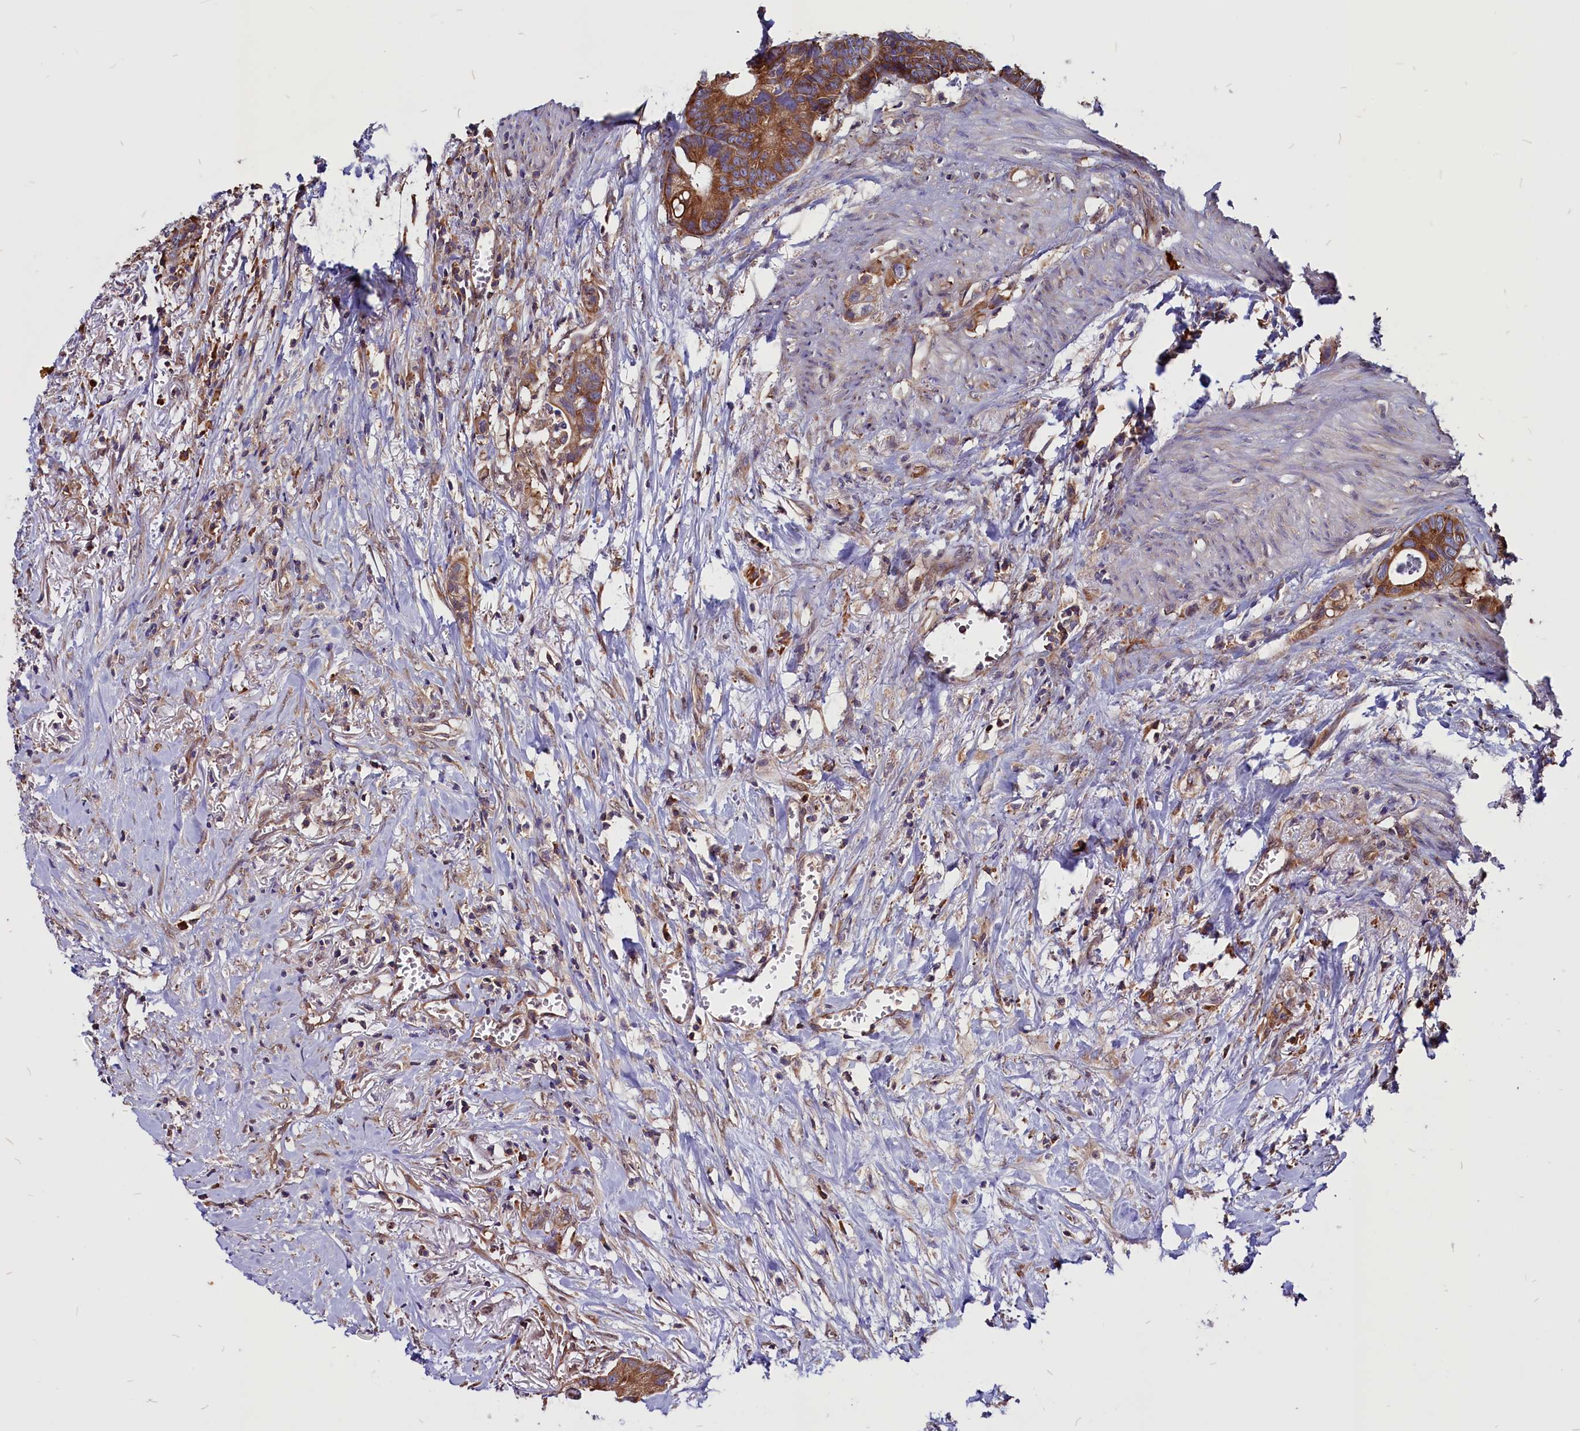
{"staining": {"intensity": "strong", "quantity": ">75%", "location": "cytoplasmic/membranous"}, "tissue": "colorectal cancer", "cell_type": "Tumor cells", "image_type": "cancer", "snomed": [{"axis": "morphology", "description": "Adenocarcinoma, NOS"}, {"axis": "topography", "description": "Colon"}], "caption": "Protein staining demonstrates strong cytoplasmic/membranous staining in approximately >75% of tumor cells in colorectal cancer.", "gene": "EIF3G", "patient": {"sex": "female", "age": 57}}